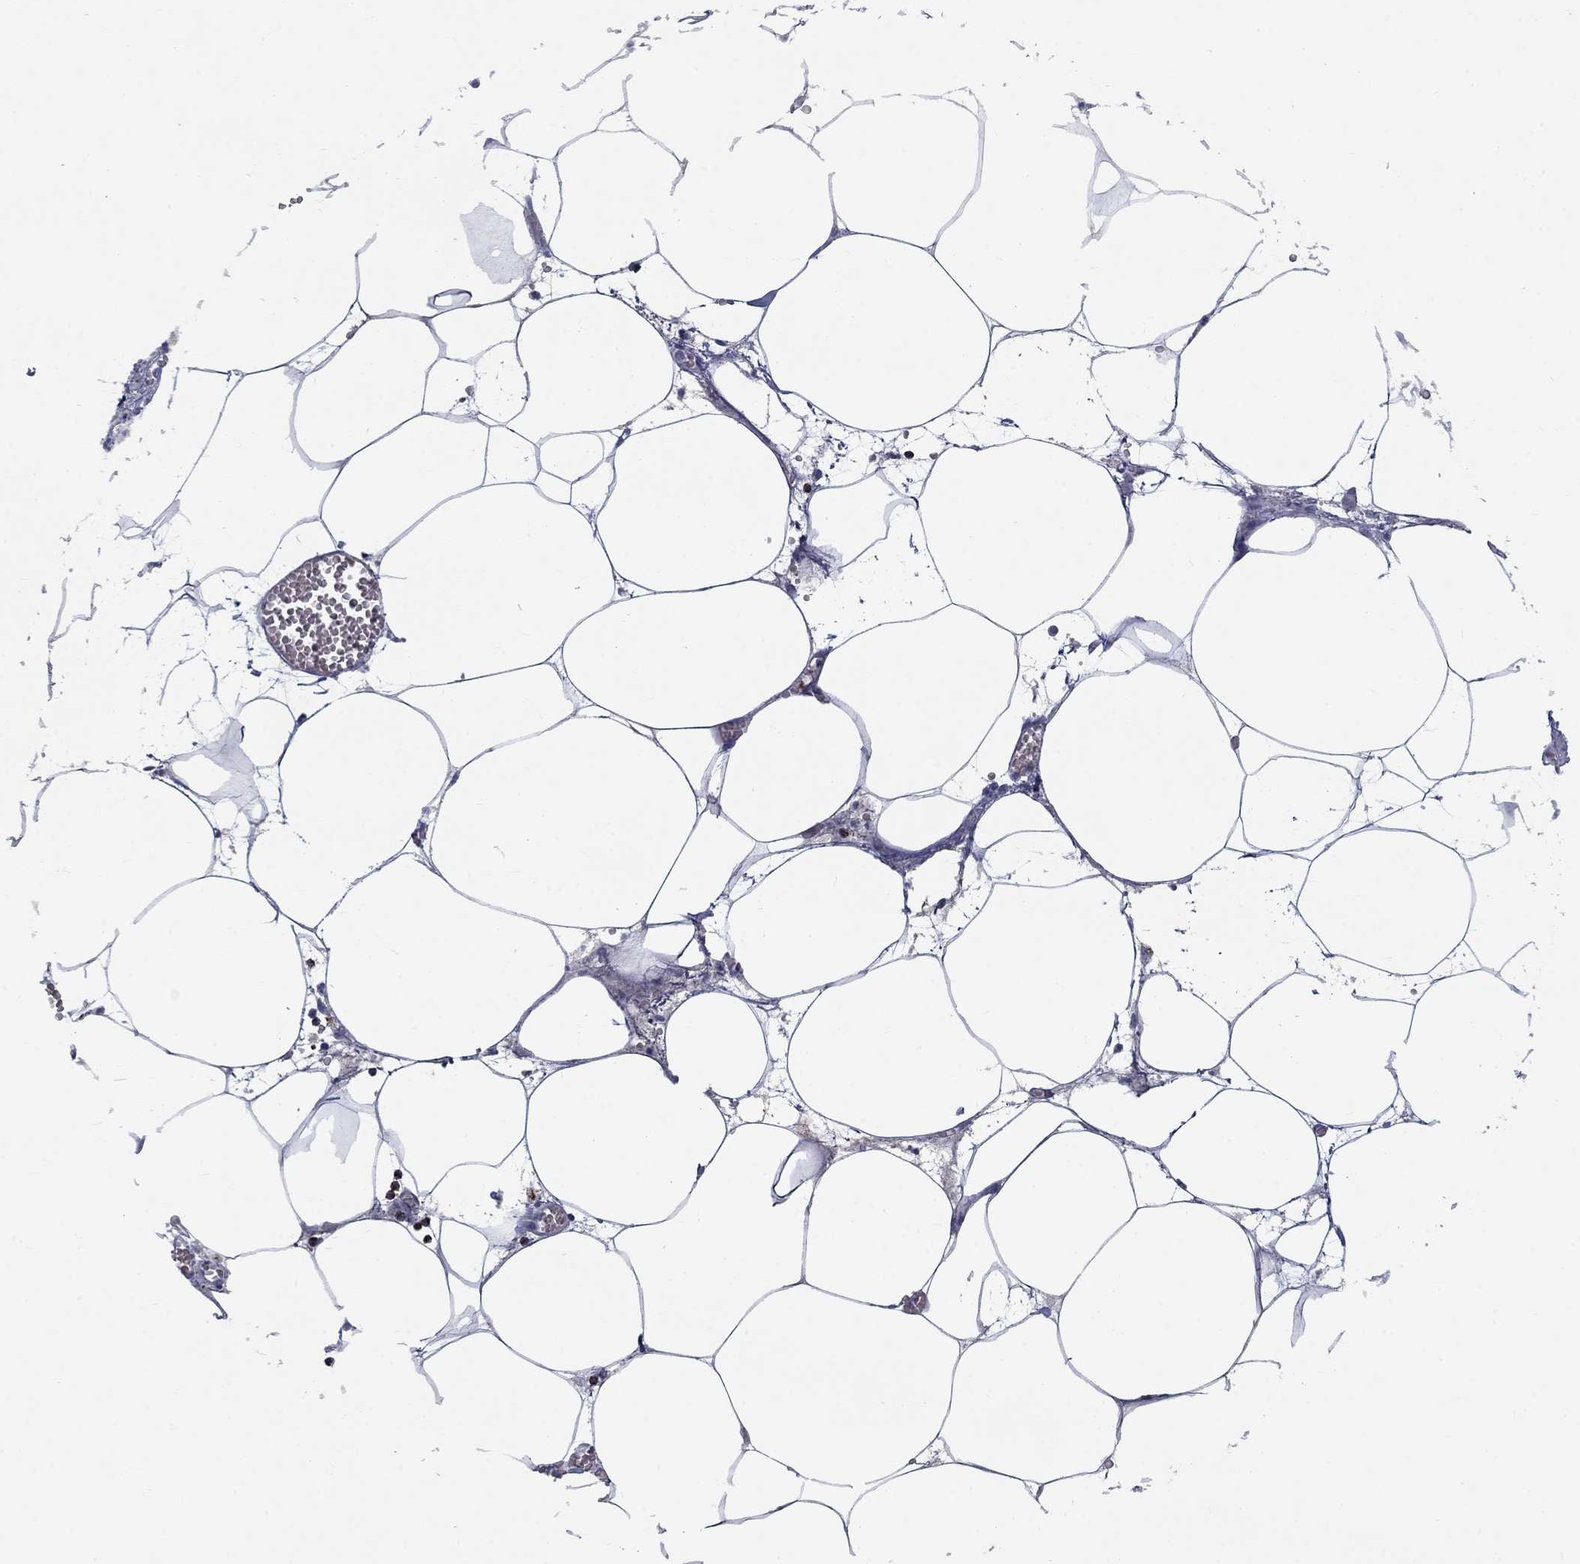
{"staining": {"intensity": "negative", "quantity": "none", "location": "none"}, "tissue": "adipose tissue", "cell_type": "Adipocytes", "image_type": "normal", "snomed": [{"axis": "morphology", "description": "Normal tissue, NOS"}, {"axis": "topography", "description": "Adipose tissue"}, {"axis": "topography", "description": "Pancreas"}, {"axis": "topography", "description": "Peripheral nerve tissue"}], "caption": "DAB immunohistochemical staining of unremarkable adipose tissue demonstrates no significant staining in adipocytes. (Brightfield microscopy of DAB immunohistochemistry (IHC) at high magnification).", "gene": "GZMA", "patient": {"sex": "female", "age": 58}}